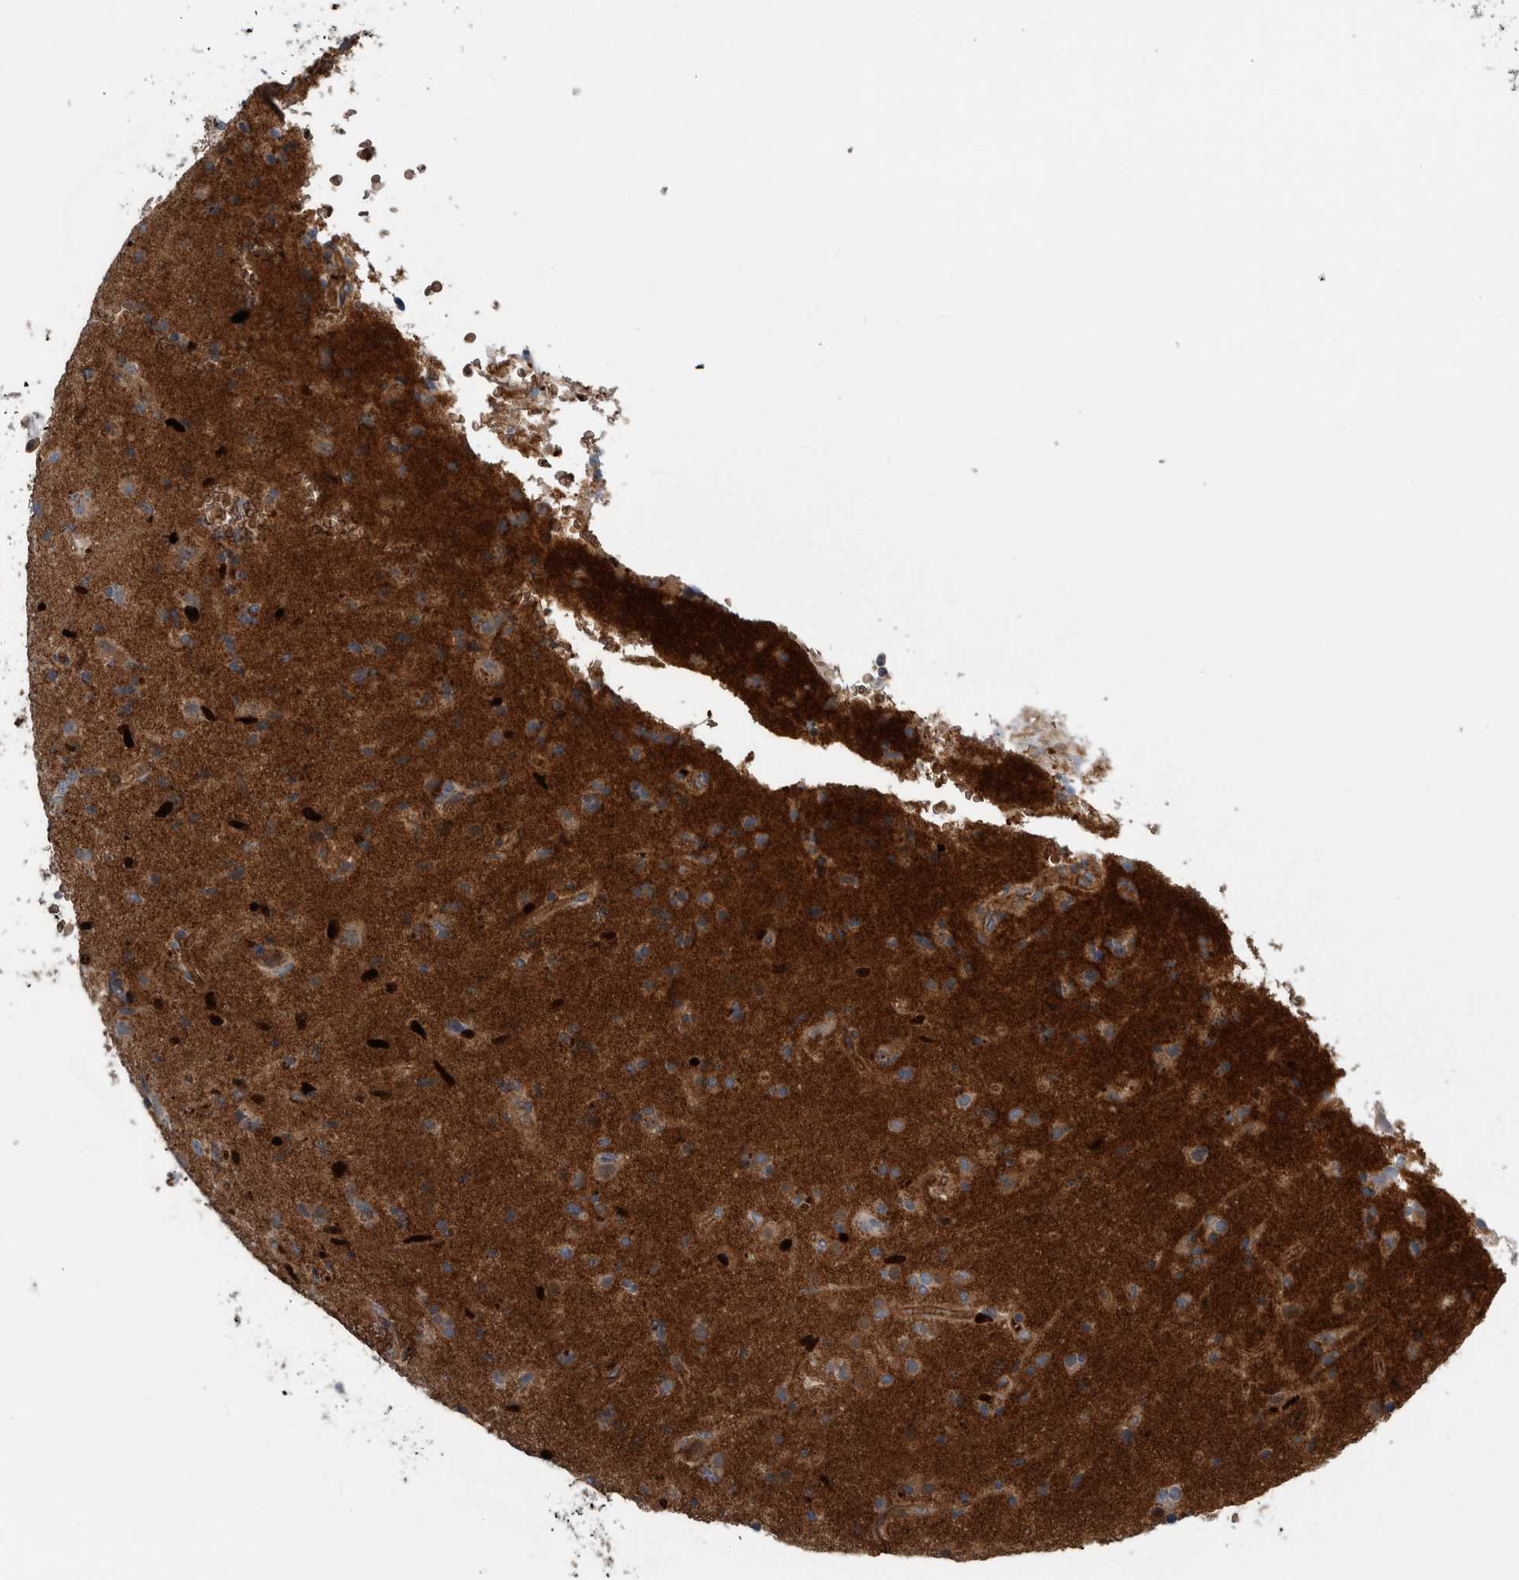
{"staining": {"intensity": "strong", "quantity": ">75%", "location": "cytoplasmic/membranous,nuclear"}, "tissue": "glioma", "cell_type": "Tumor cells", "image_type": "cancer", "snomed": [{"axis": "morphology", "description": "Glioma, malignant, High grade"}, {"axis": "topography", "description": "Brain"}], "caption": "Glioma stained with DAB immunohistochemistry exhibits high levels of strong cytoplasmic/membranous and nuclear expression in about >75% of tumor cells.", "gene": "GLT8D2", "patient": {"sex": "male", "age": 72}}